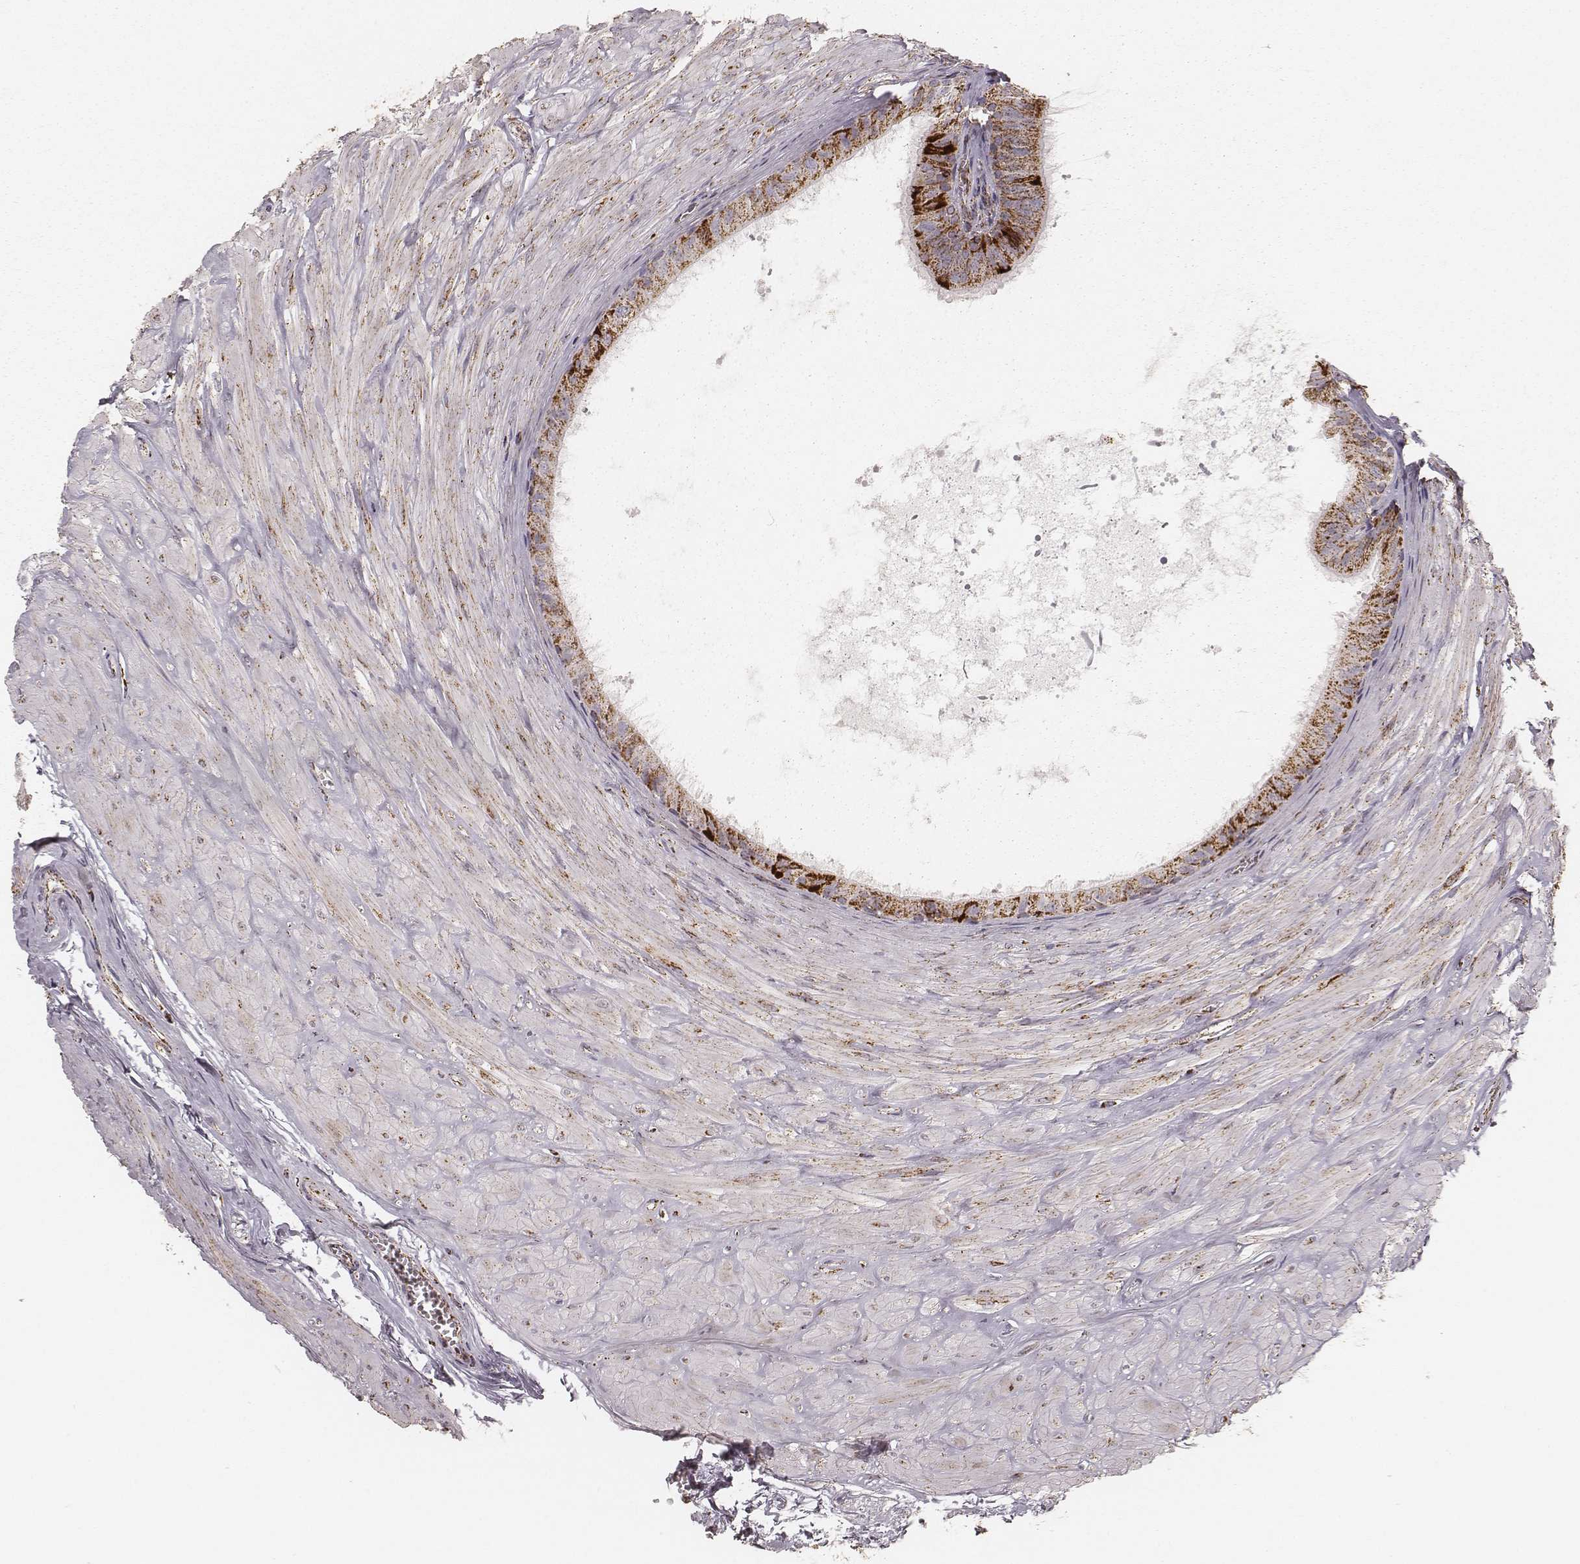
{"staining": {"intensity": "strong", "quantity": ">75%", "location": "cytoplasmic/membranous"}, "tissue": "epididymis", "cell_type": "Glandular cells", "image_type": "normal", "snomed": [{"axis": "morphology", "description": "Normal tissue, NOS"}, {"axis": "topography", "description": "Epididymis"}], "caption": "Protein expression analysis of benign epididymis reveals strong cytoplasmic/membranous staining in about >75% of glandular cells. (DAB (3,3'-diaminobenzidine) = brown stain, brightfield microscopy at high magnification).", "gene": "CS", "patient": {"sex": "male", "age": 37}}